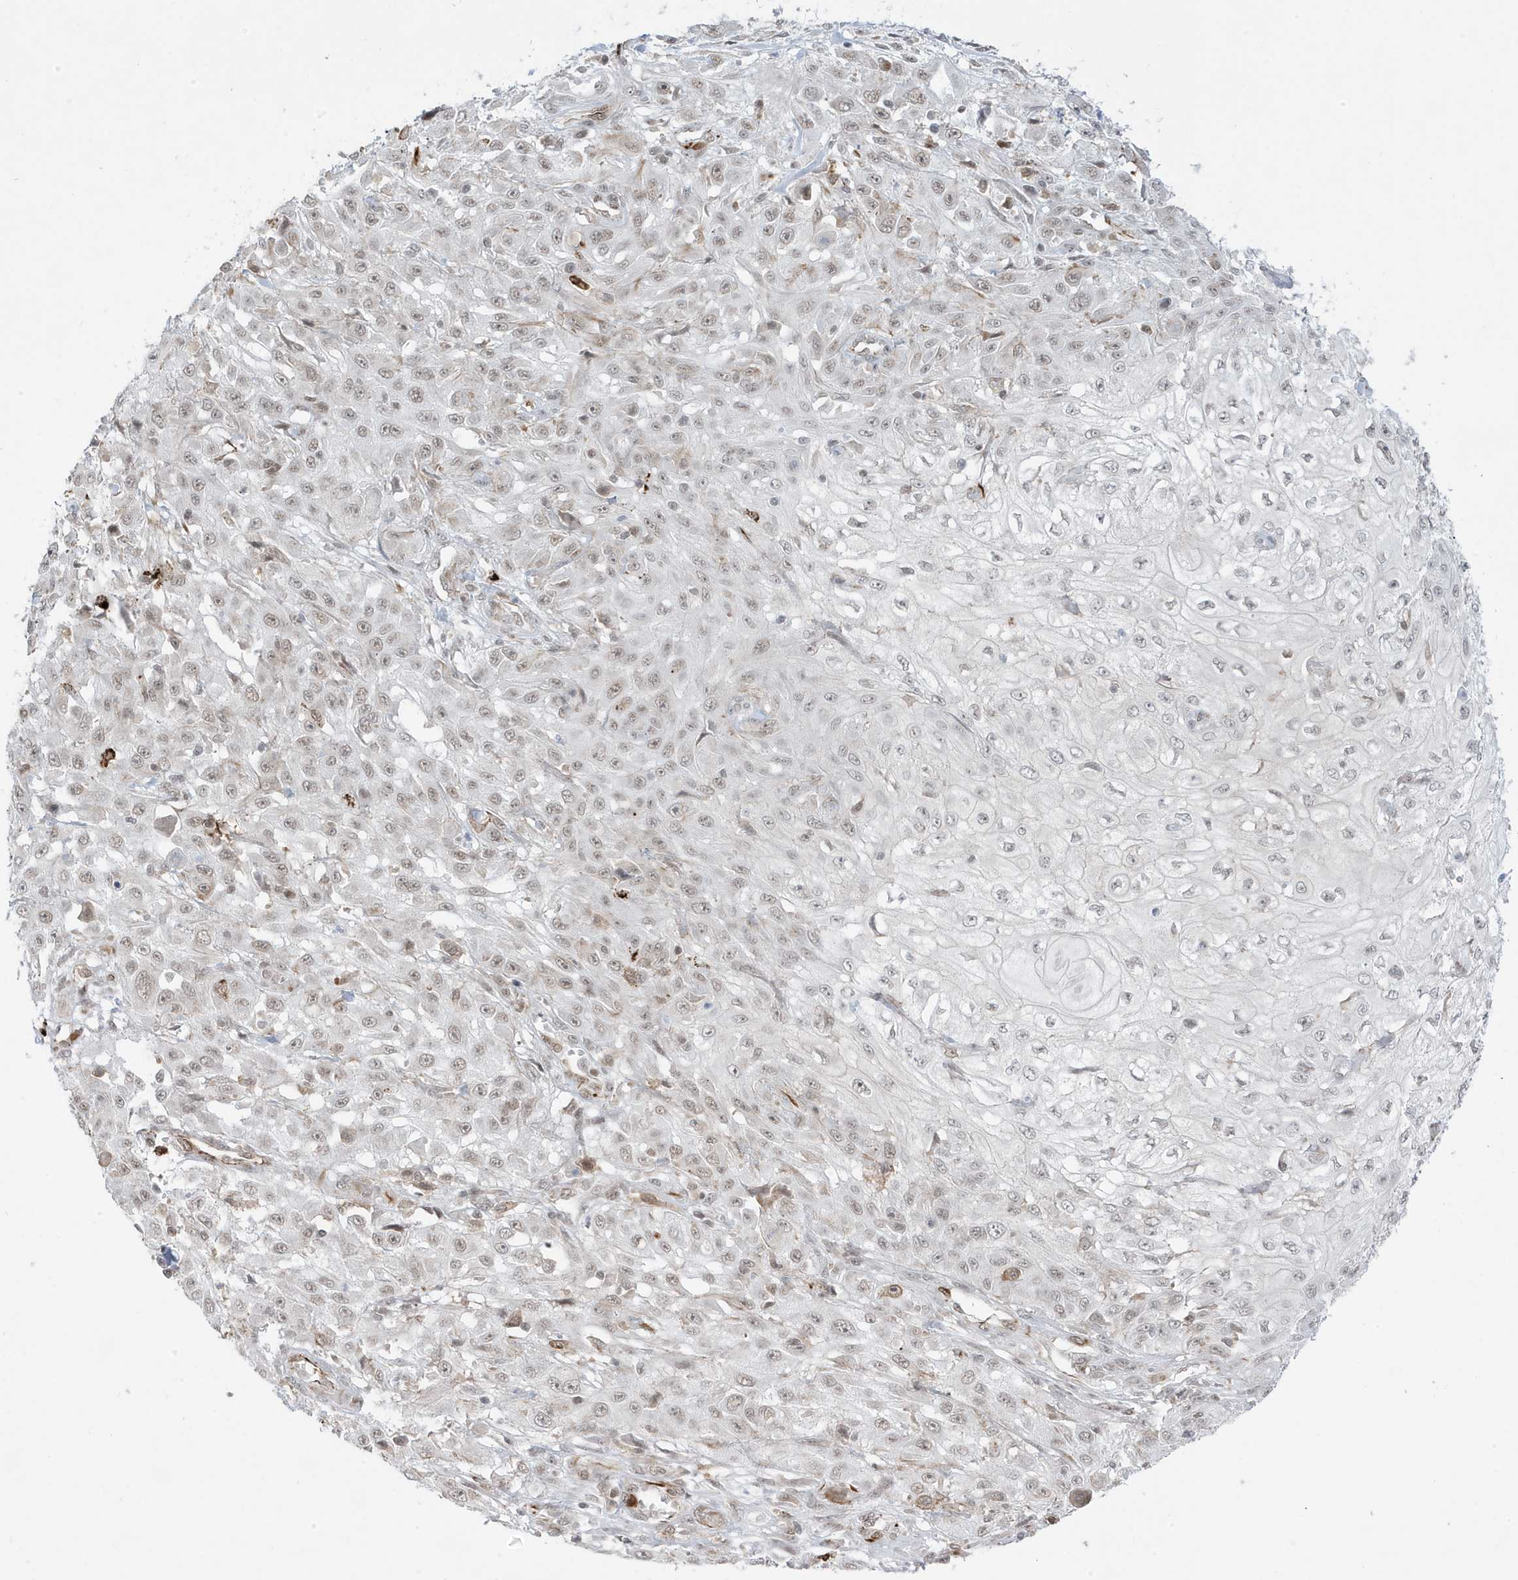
{"staining": {"intensity": "weak", "quantity": ">75%", "location": "nuclear"}, "tissue": "skin cancer", "cell_type": "Tumor cells", "image_type": "cancer", "snomed": [{"axis": "morphology", "description": "Squamous cell carcinoma, NOS"}, {"axis": "morphology", "description": "Squamous cell carcinoma, metastatic, NOS"}, {"axis": "topography", "description": "Skin"}, {"axis": "topography", "description": "Lymph node"}], "caption": "Immunohistochemical staining of human skin cancer exhibits low levels of weak nuclear staining in approximately >75% of tumor cells.", "gene": "ADAMTSL3", "patient": {"sex": "male", "age": 75}}